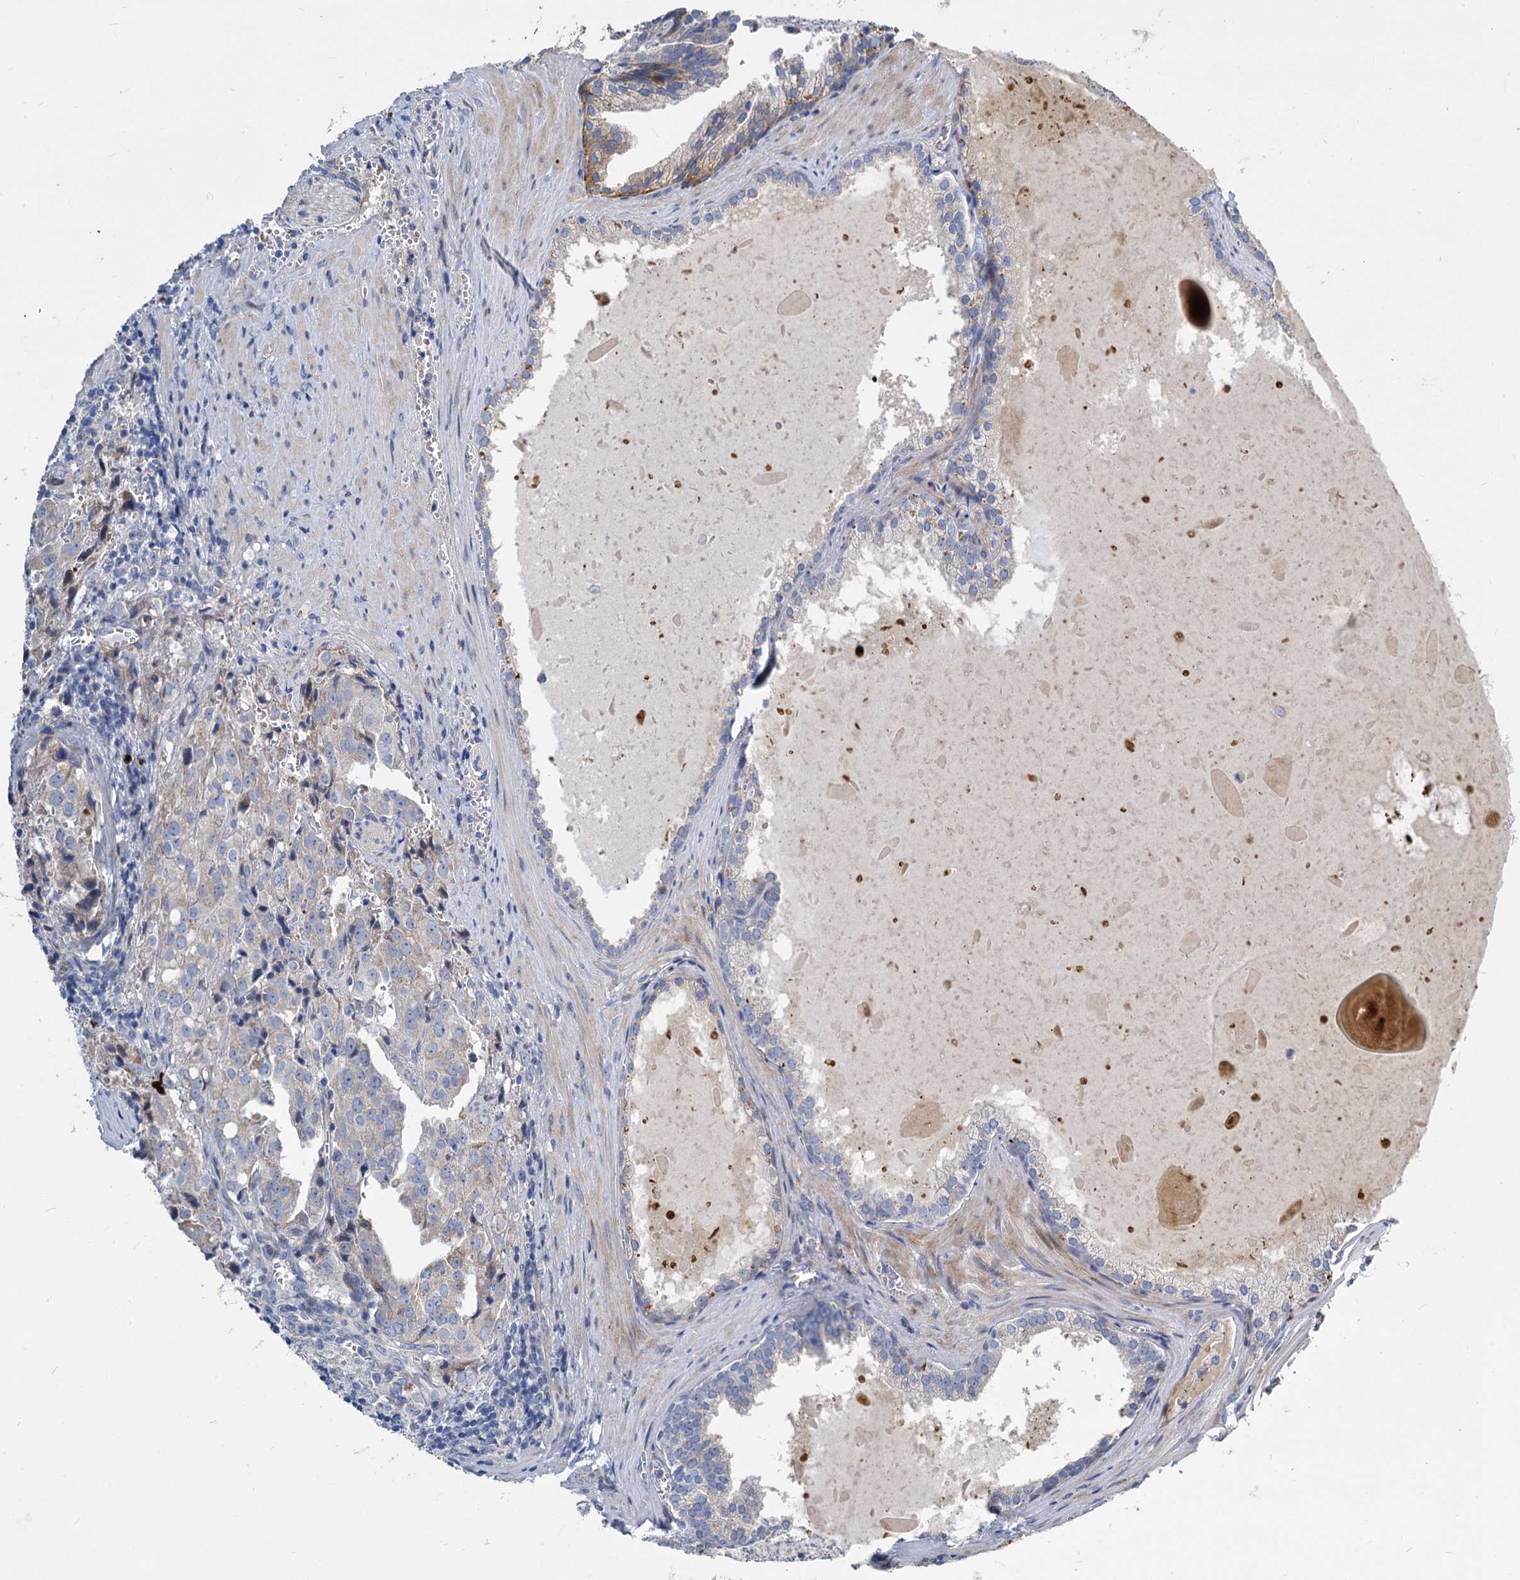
{"staining": {"intensity": "weak", "quantity": "<25%", "location": "cytoplasmic/membranous"}, "tissue": "prostate cancer", "cell_type": "Tumor cells", "image_type": "cancer", "snomed": [{"axis": "morphology", "description": "Adenocarcinoma, High grade"}, {"axis": "topography", "description": "Prostate"}], "caption": "Immunohistochemistry of human prostate adenocarcinoma (high-grade) displays no staining in tumor cells.", "gene": "TRIM77", "patient": {"sex": "male", "age": 68}}